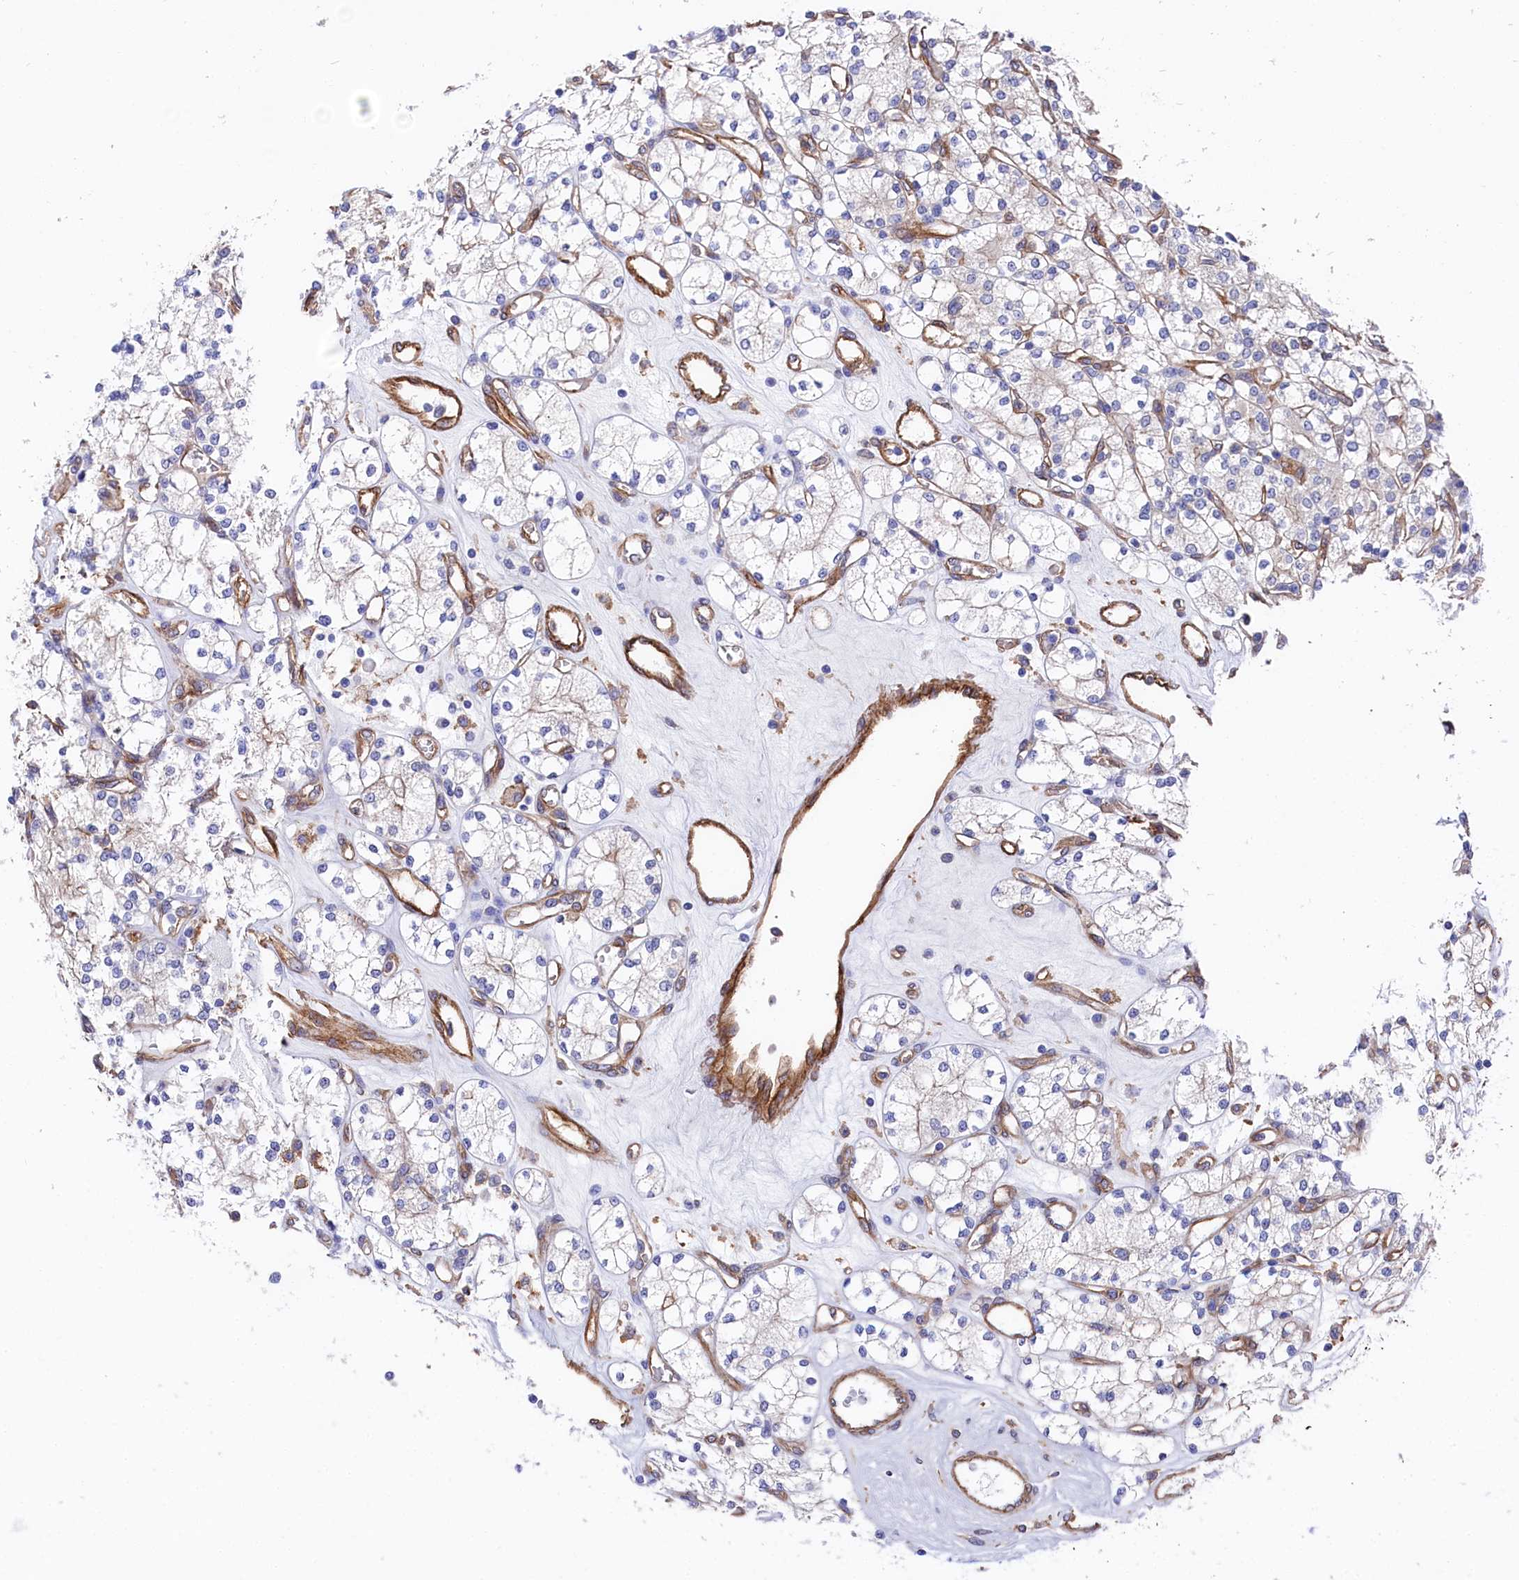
{"staining": {"intensity": "negative", "quantity": "none", "location": "none"}, "tissue": "renal cancer", "cell_type": "Tumor cells", "image_type": "cancer", "snomed": [{"axis": "morphology", "description": "Adenocarcinoma, NOS"}, {"axis": "topography", "description": "Kidney"}], "caption": "This is a image of immunohistochemistry (IHC) staining of adenocarcinoma (renal), which shows no positivity in tumor cells.", "gene": "TNKS1BP1", "patient": {"sex": "male", "age": 77}}